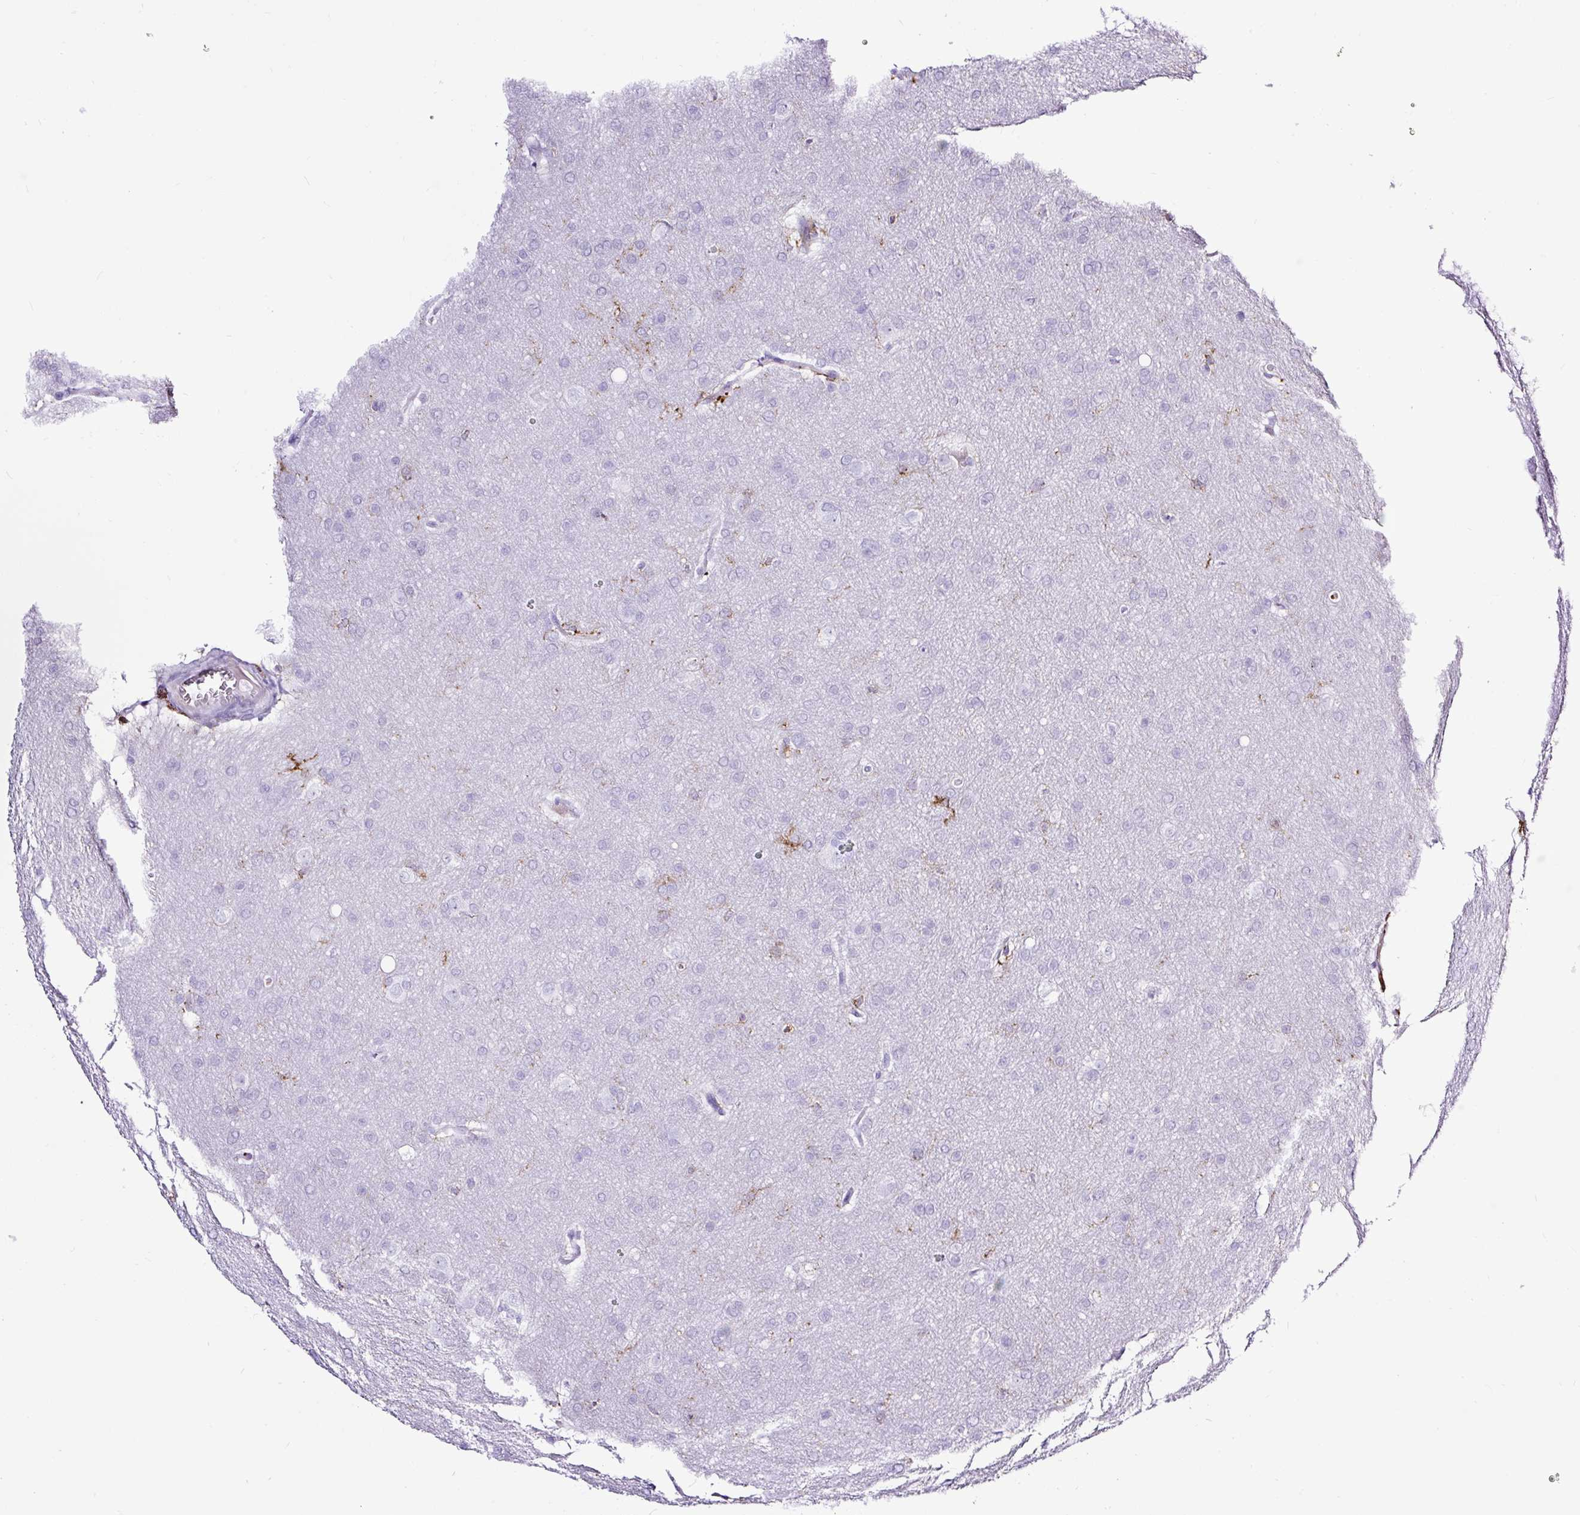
{"staining": {"intensity": "negative", "quantity": "none", "location": "none"}, "tissue": "glioma", "cell_type": "Tumor cells", "image_type": "cancer", "snomed": [{"axis": "morphology", "description": "Glioma, malignant, Low grade"}, {"axis": "topography", "description": "Brain"}], "caption": "Immunohistochemistry micrograph of neoplastic tissue: glioma stained with DAB displays no significant protein expression in tumor cells. Brightfield microscopy of immunohistochemistry stained with DAB (brown) and hematoxylin (blue), captured at high magnification.", "gene": "HLA-DRA", "patient": {"sex": "female", "age": 32}}